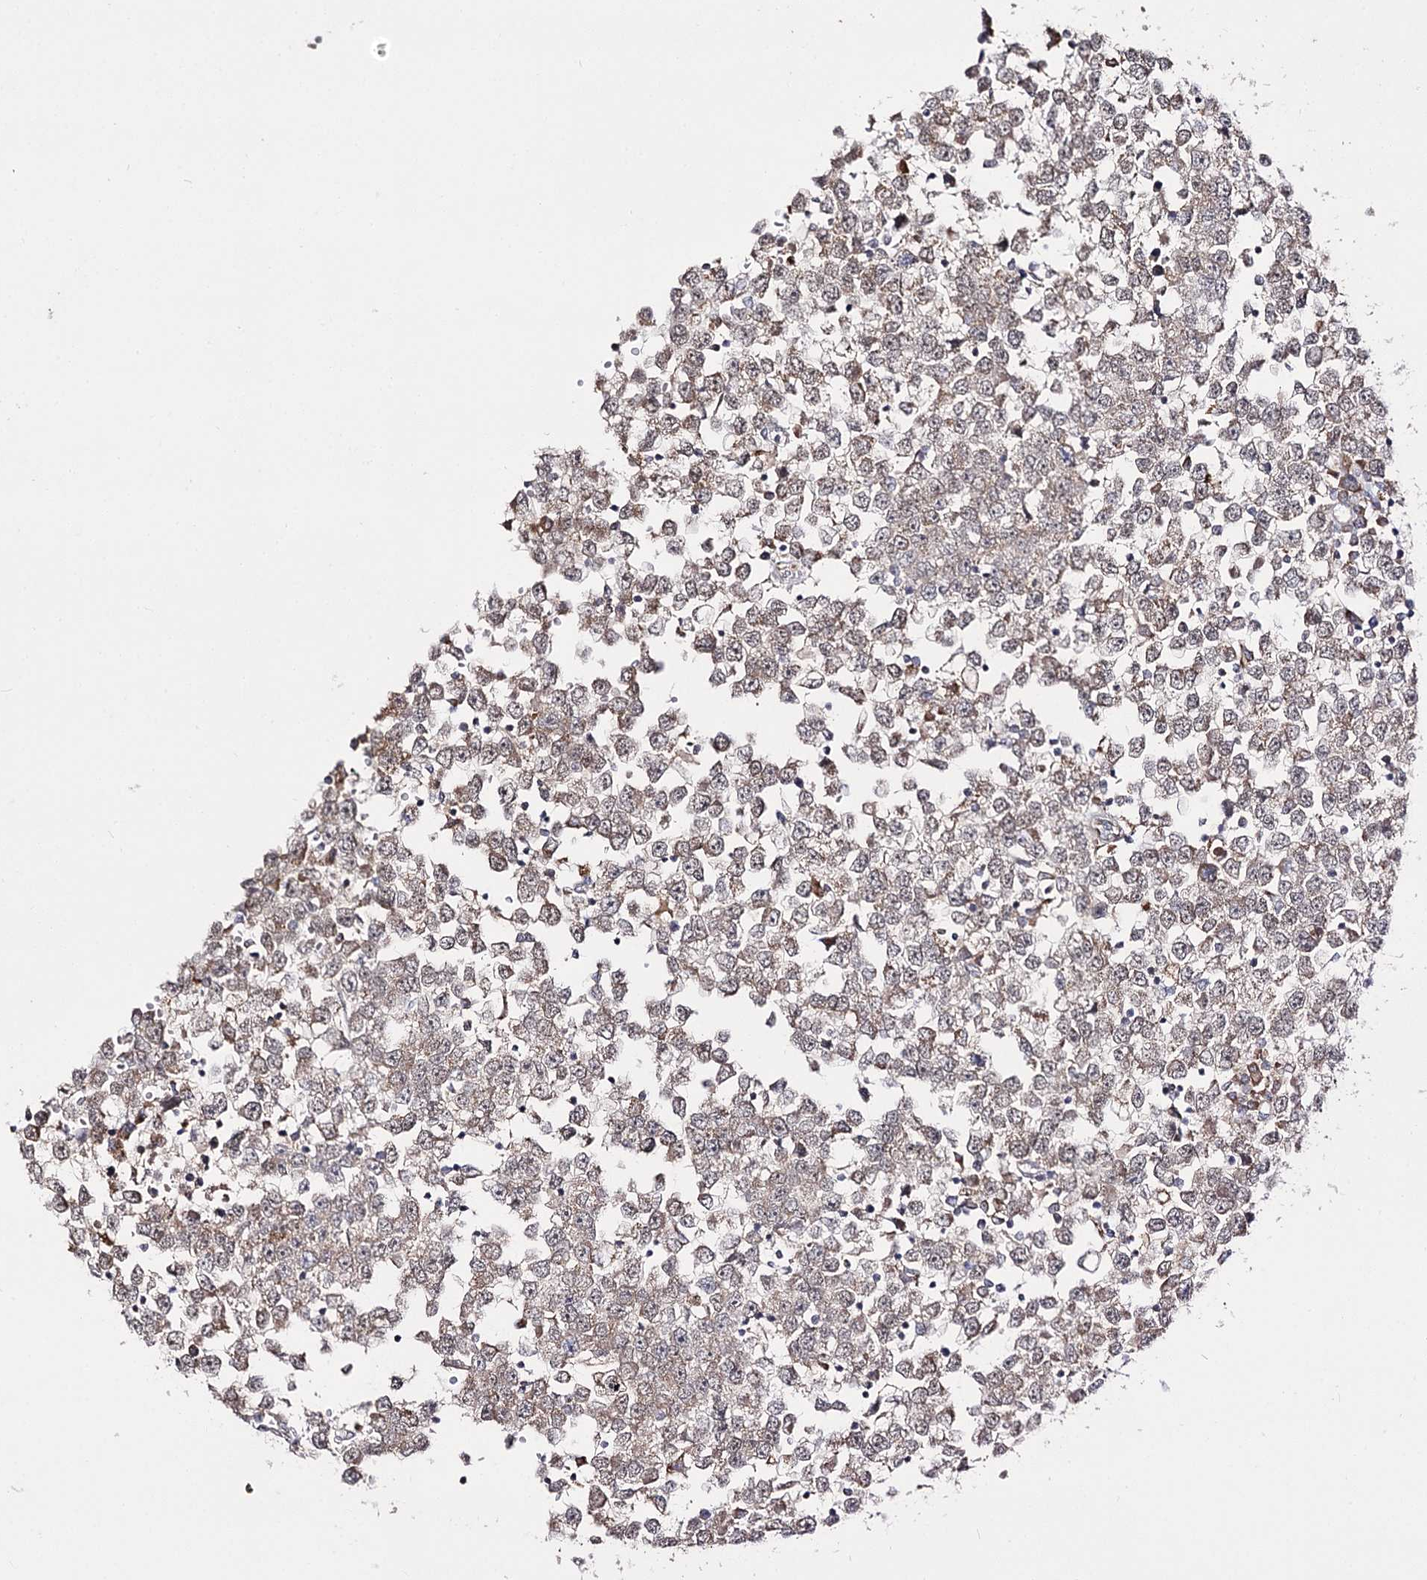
{"staining": {"intensity": "weak", "quantity": ">75%", "location": "cytoplasmic/membranous"}, "tissue": "testis cancer", "cell_type": "Tumor cells", "image_type": "cancer", "snomed": [{"axis": "morphology", "description": "Seminoma, NOS"}, {"axis": "topography", "description": "Testis"}], "caption": "Human testis seminoma stained with a brown dye exhibits weak cytoplasmic/membranous positive staining in about >75% of tumor cells.", "gene": "CBR4", "patient": {"sex": "male", "age": 65}}